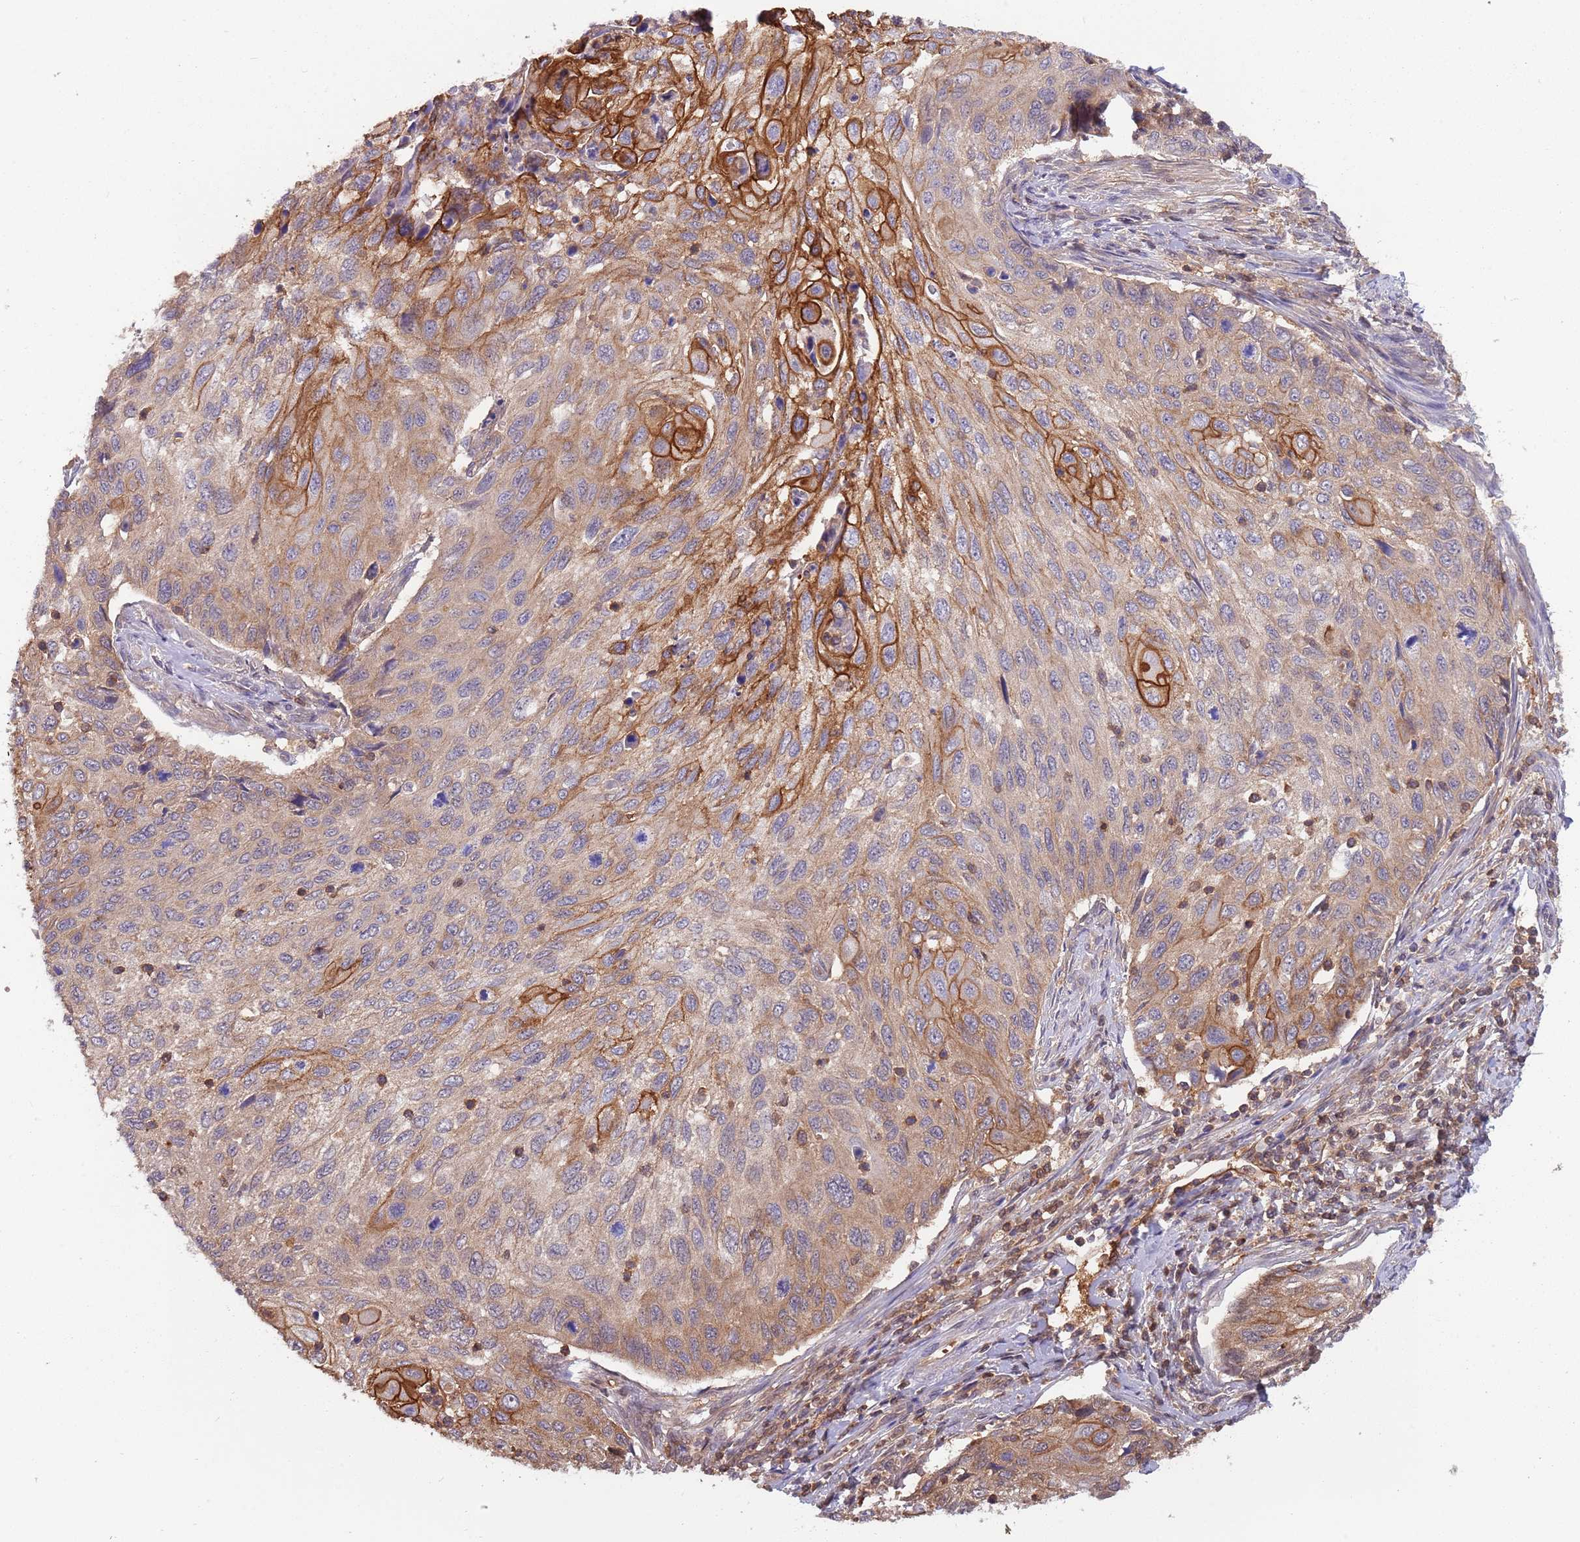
{"staining": {"intensity": "strong", "quantity": "<25%", "location": "cytoplasmic/membranous"}, "tissue": "cervical cancer", "cell_type": "Tumor cells", "image_type": "cancer", "snomed": [{"axis": "morphology", "description": "Squamous cell carcinoma, NOS"}, {"axis": "topography", "description": "Cervix"}], "caption": "Tumor cells exhibit strong cytoplasmic/membranous expression in about <25% of cells in cervical squamous cell carcinoma.", "gene": "GSDMD", "patient": {"sex": "female", "age": 70}}